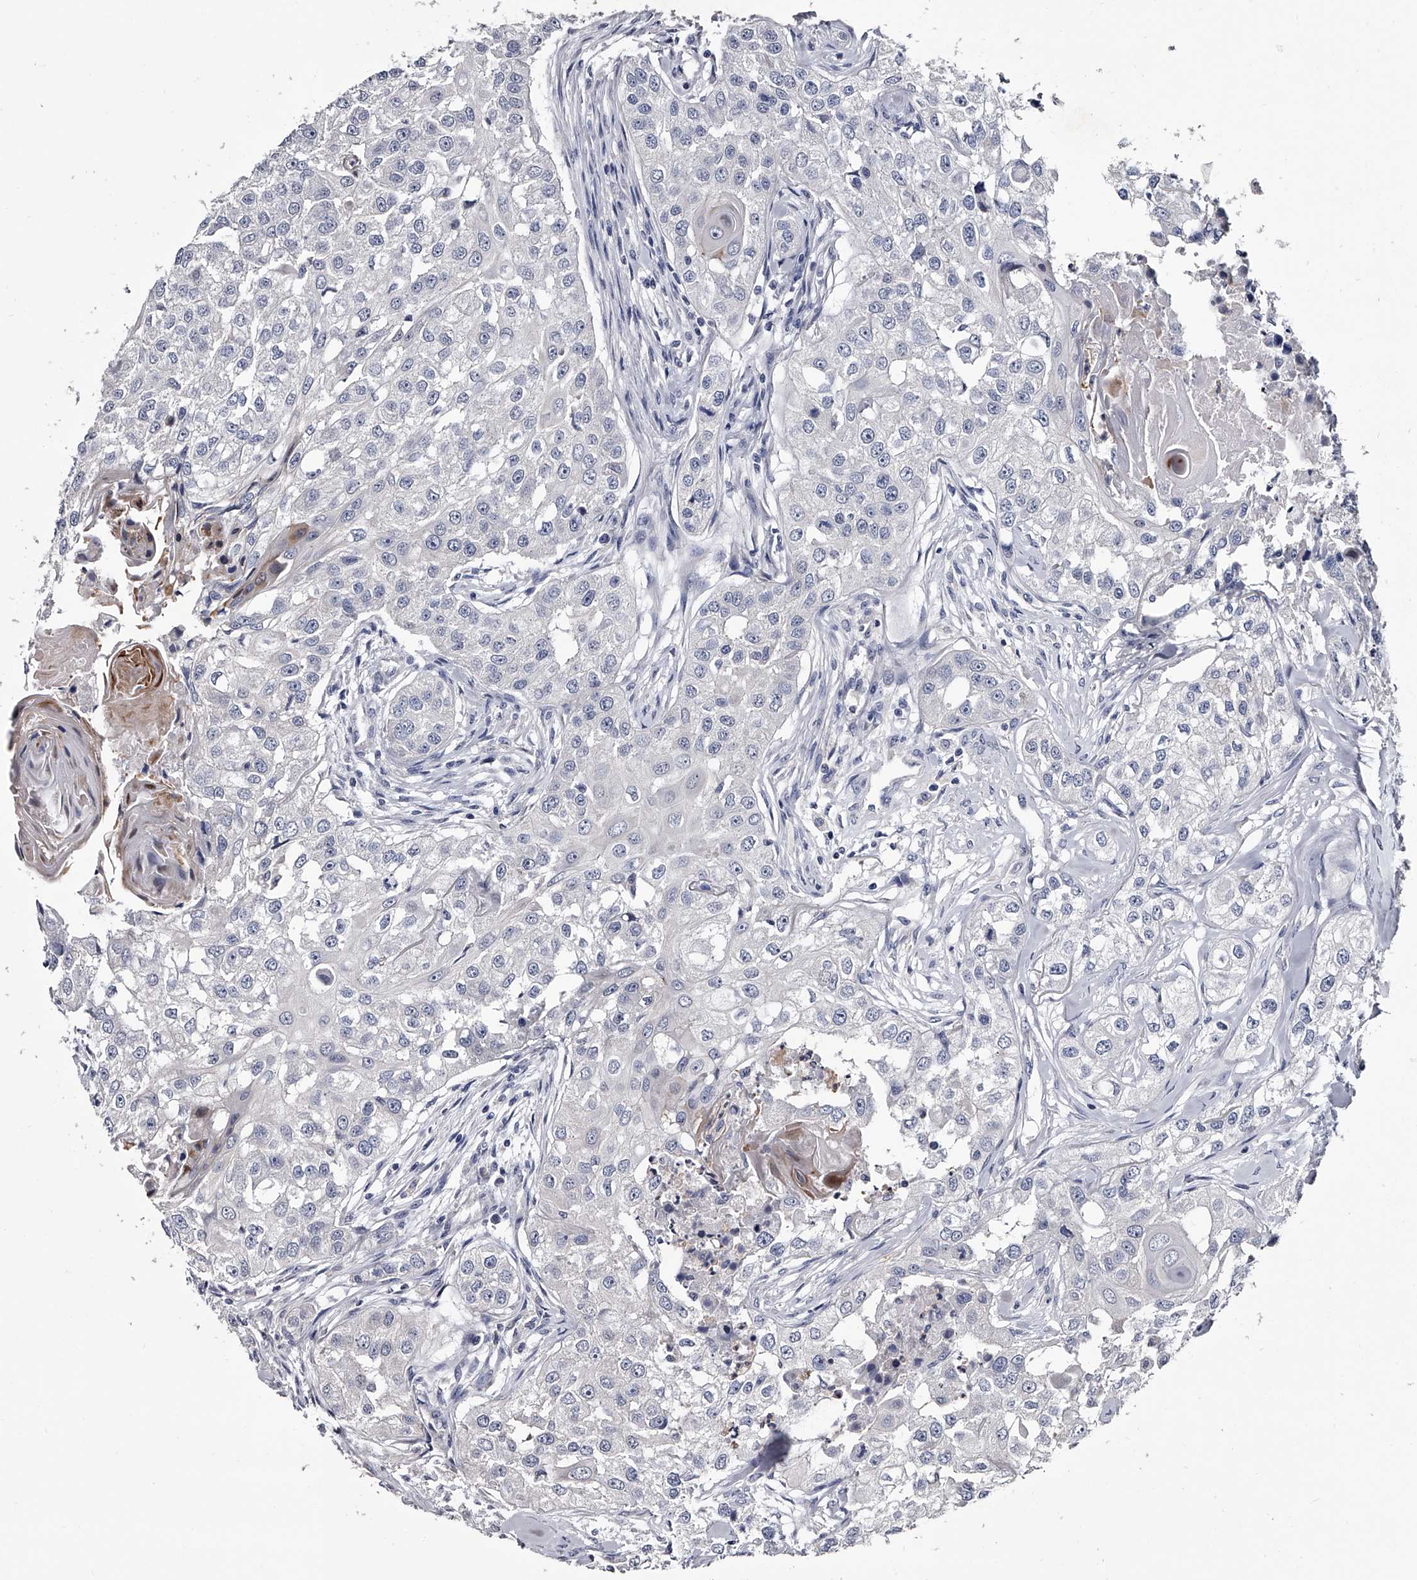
{"staining": {"intensity": "negative", "quantity": "none", "location": "none"}, "tissue": "head and neck cancer", "cell_type": "Tumor cells", "image_type": "cancer", "snomed": [{"axis": "morphology", "description": "Normal tissue, NOS"}, {"axis": "morphology", "description": "Squamous cell carcinoma, NOS"}, {"axis": "topography", "description": "Skeletal muscle"}, {"axis": "topography", "description": "Head-Neck"}], "caption": "Protein analysis of squamous cell carcinoma (head and neck) reveals no significant staining in tumor cells.", "gene": "GAPVD1", "patient": {"sex": "male", "age": 51}}